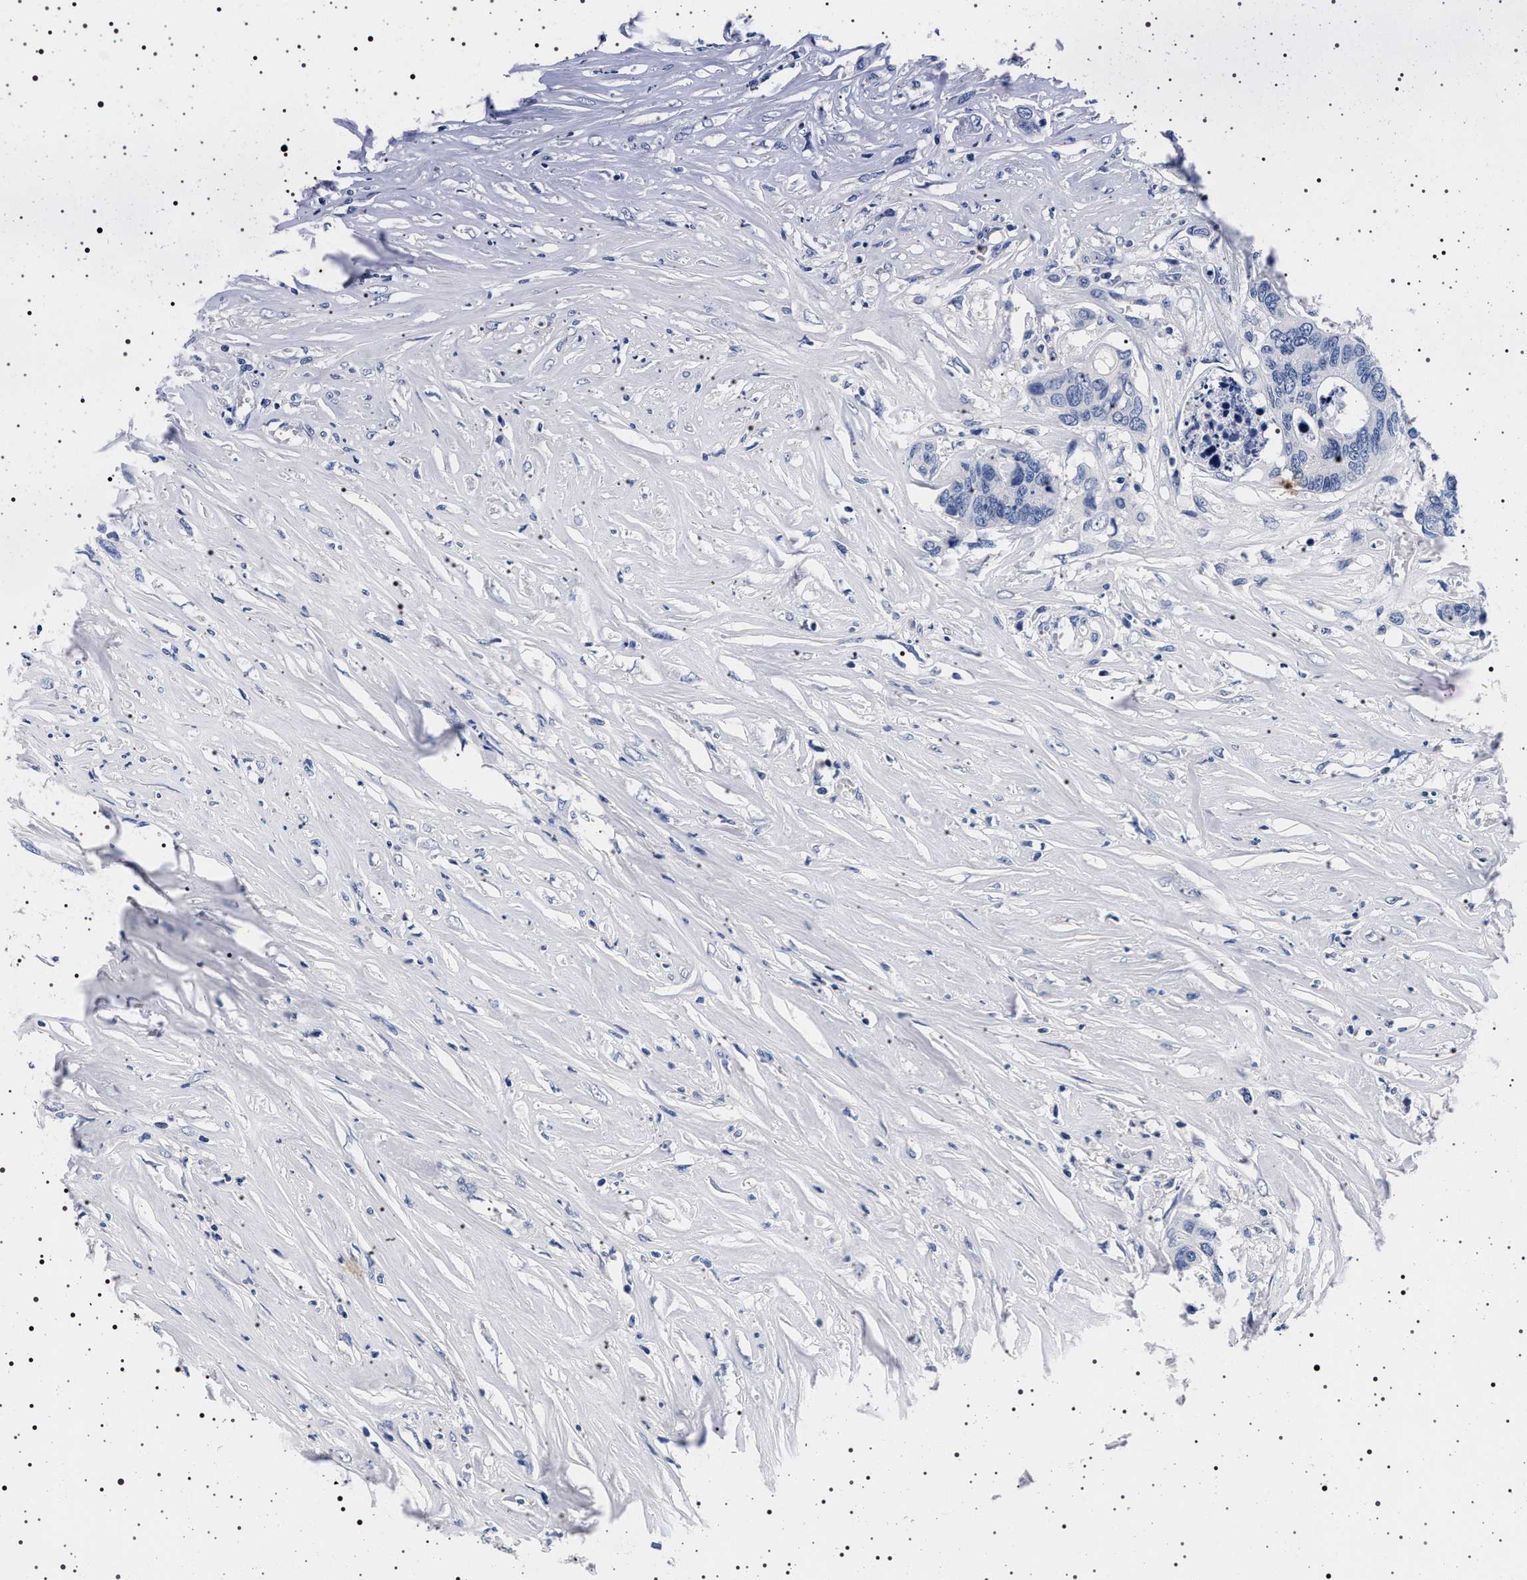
{"staining": {"intensity": "negative", "quantity": "none", "location": "none"}, "tissue": "colorectal cancer", "cell_type": "Tumor cells", "image_type": "cancer", "snomed": [{"axis": "morphology", "description": "Adenocarcinoma, NOS"}, {"axis": "topography", "description": "Rectum"}], "caption": "IHC histopathology image of neoplastic tissue: adenocarcinoma (colorectal) stained with DAB displays no significant protein expression in tumor cells.", "gene": "MAPK10", "patient": {"sex": "male", "age": 55}}